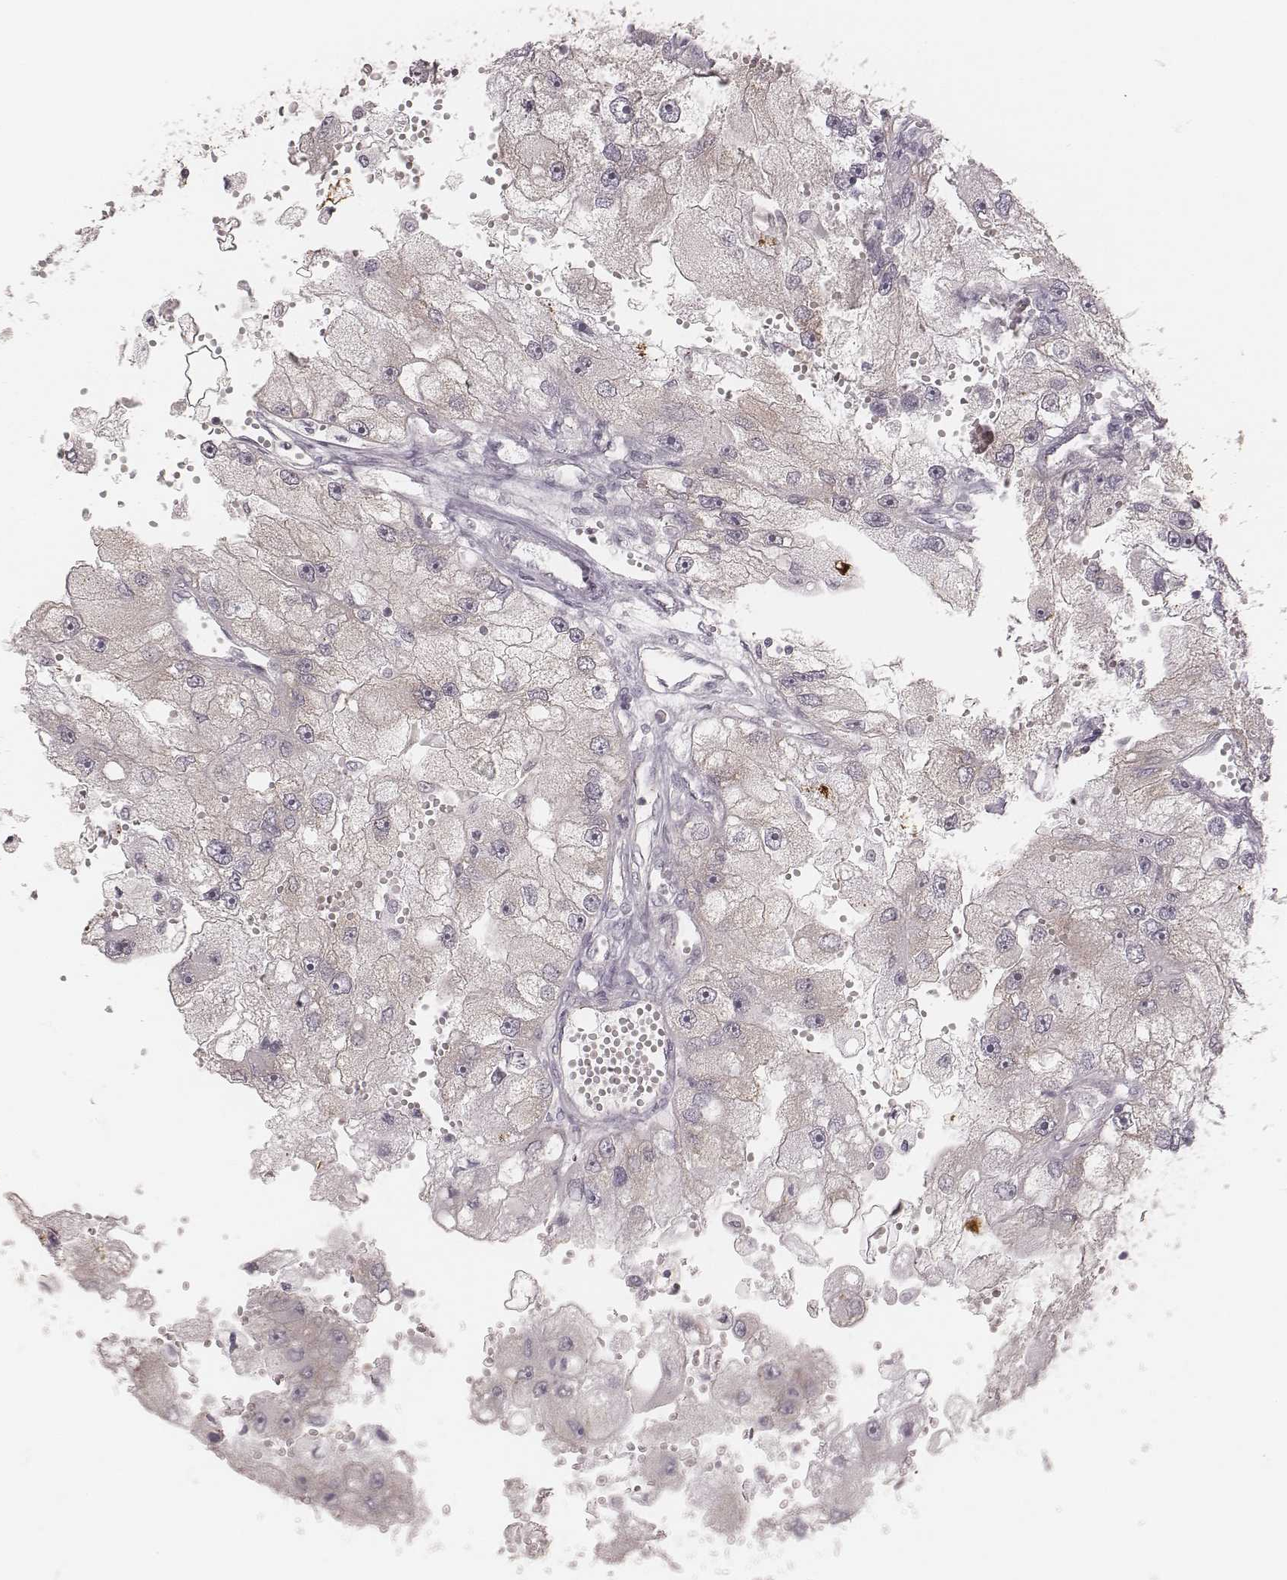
{"staining": {"intensity": "negative", "quantity": "none", "location": "none"}, "tissue": "renal cancer", "cell_type": "Tumor cells", "image_type": "cancer", "snomed": [{"axis": "morphology", "description": "Adenocarcinoma, NOS"}, {"axis": "topography", "description": "Kidney"}], "caption": "High magnification brightfield microscopy of renal cancer stained with DAB (3,3'-diaminobenzidine) (brown) and counterstained with hematoxylin (blue): tumor cells show no significant positivity.", "gene": "ACACB", "patient": {"sex": "male", "age": 63}}